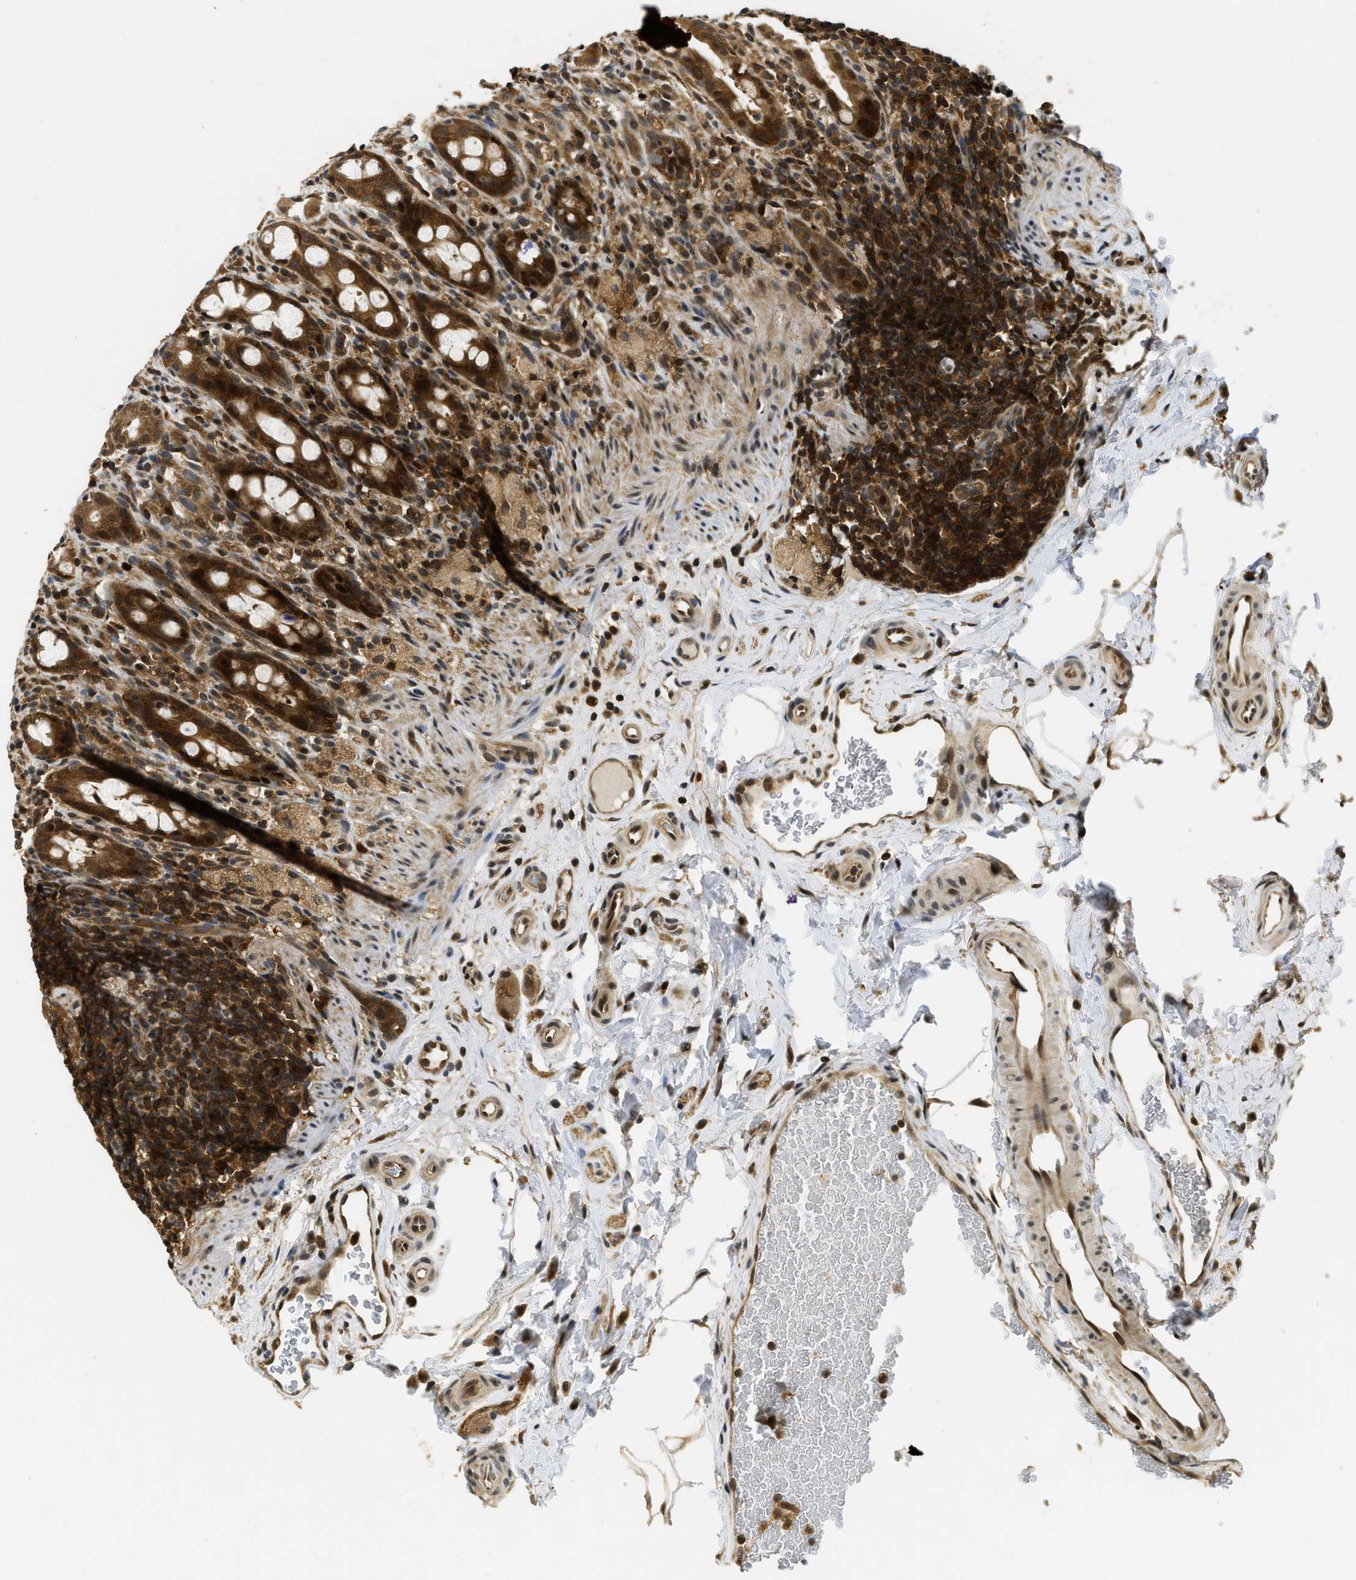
{"staining": {"intensity": "strong", "quantity": ">75%", "location": "cytoplasmic/membranous,nuclear"}, "tissue": "rectum", "cell_type": "Glandular cells", "image_type": "normal", "snomed": [{"axis": "morphology", "description": "Normal tissue, NOS"}, {"axis": "topography", "description": "Rectum"}], "caption": "Strong cytoplasmic/membranous,nuclear protein expression is seen in about >75% of glandular cells in rectum. (DAB = brown stain, brightfield microscopy at high magnification).", "gene": "ADSL", "patient": {"sex": "male", "age": 44}}